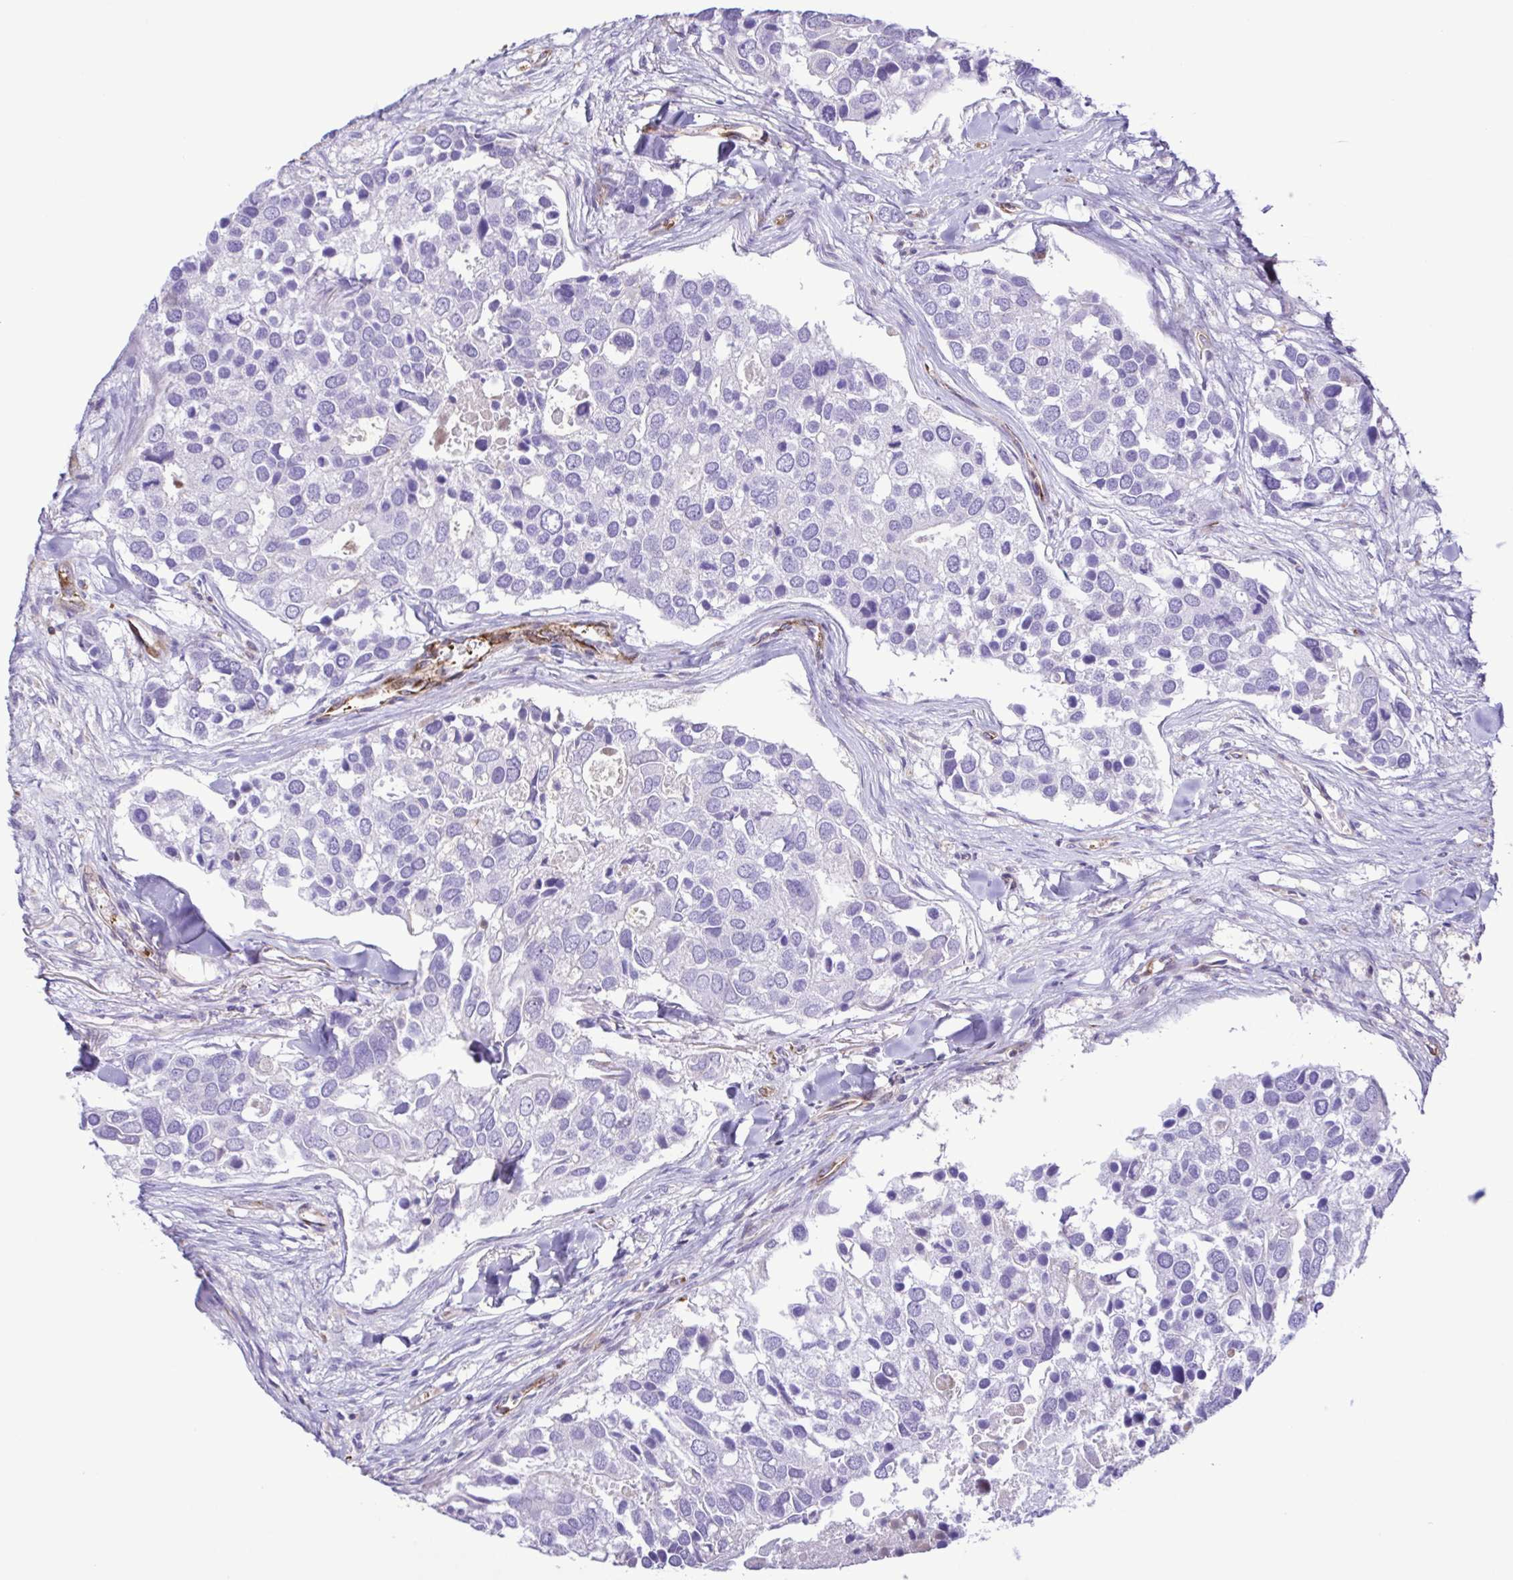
{"staining": {"intensity": "negative", "quantity": "none", "location": "none"}, "tissue": "breast cancer", "cell_type": "Tumor cells", "image_type": "cancer", "snomed": [{"axis": "morphology", "description": "Duct carcinoma"}, {"axis": "topography", "description": "Breast"}], "caption": "IHC of breast cancer (infiltrating ductal carcinoma) displays no positivity in tumor cells. (DAB IHC with hematoxylin counter stain).", "gene": "FLT1", "patient": {"sex": "female", "age": 83}}